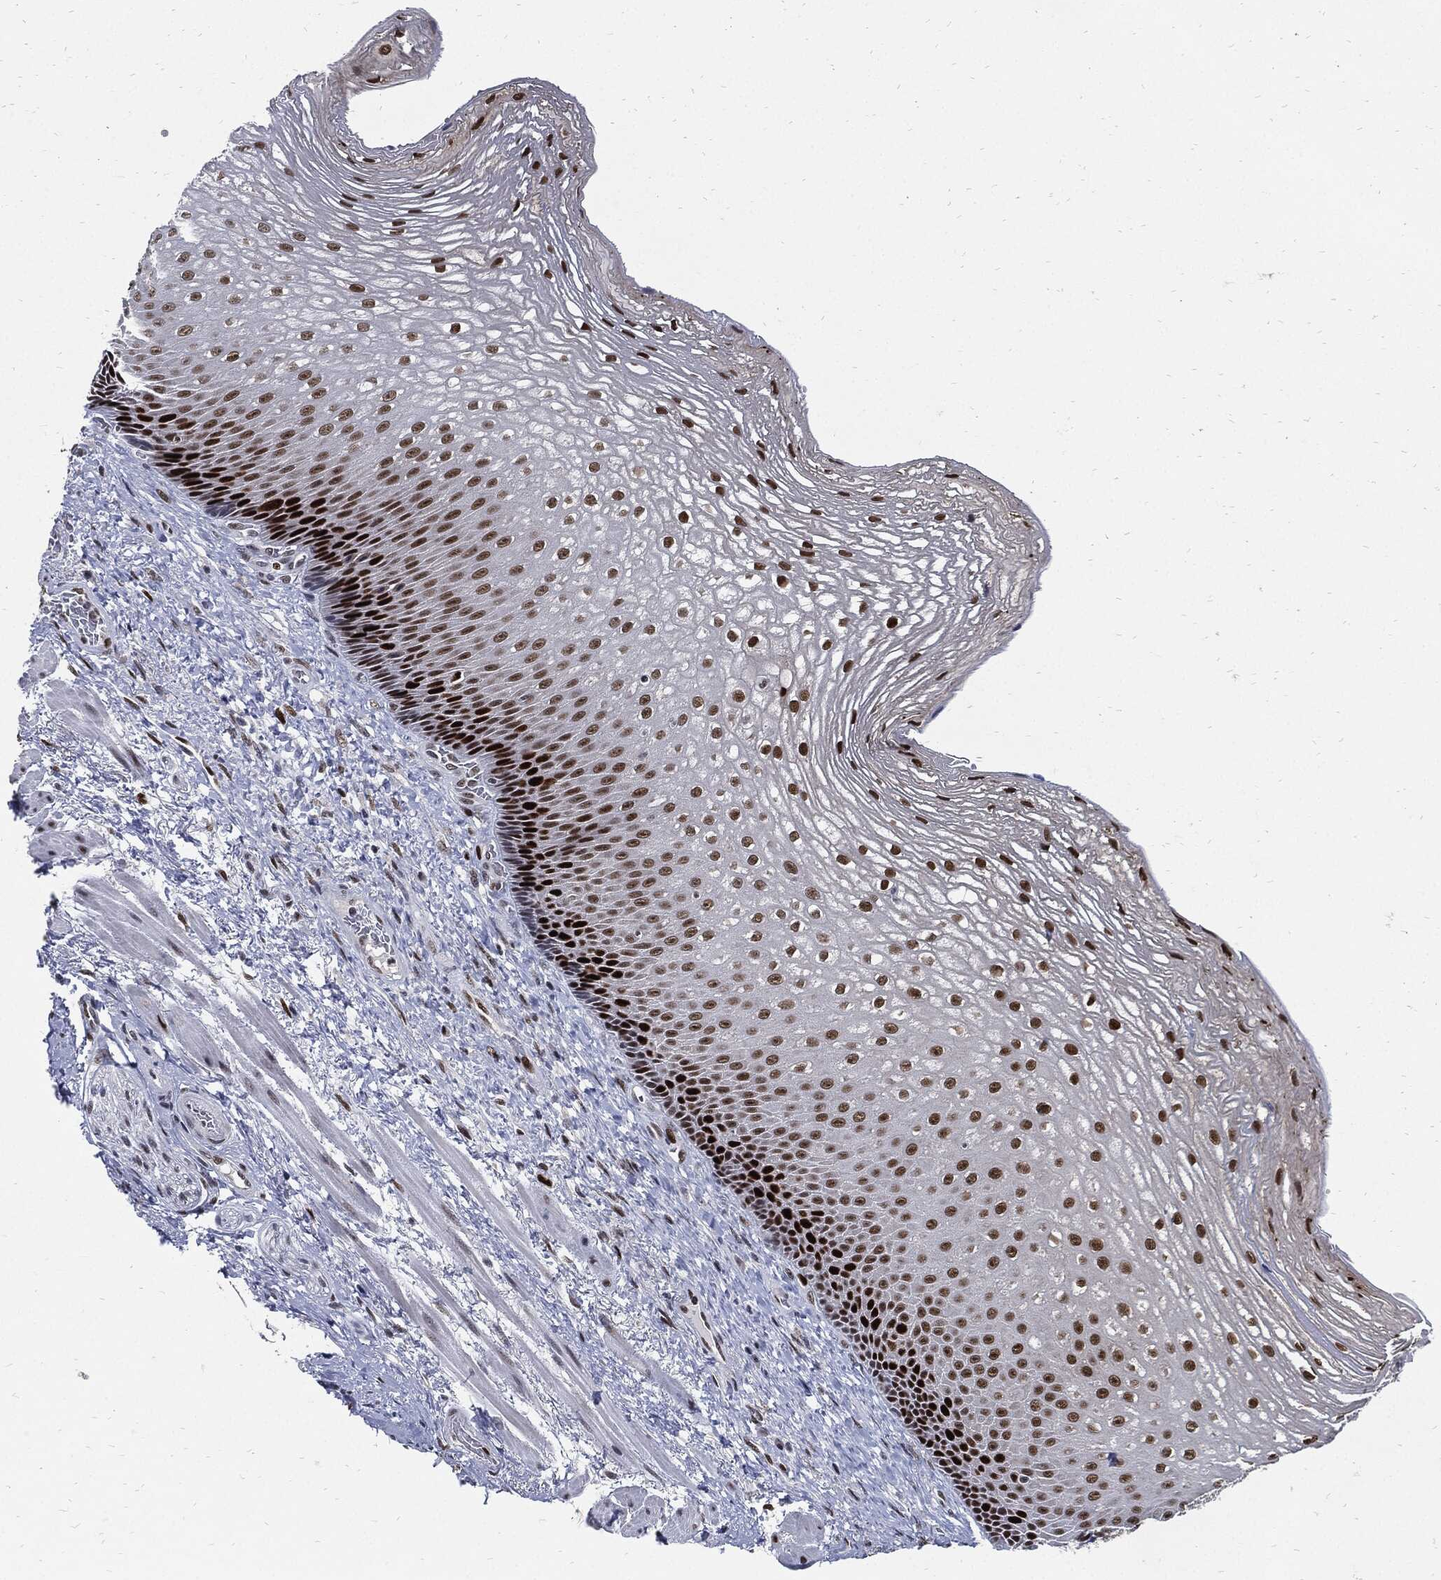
{"staining": {"intensity": "strong", "quantity": "25%-75%", "location": "nuclear"}, "tissue": "esophagus", "cell_type": "Squamous epithelial cells", "image_type": "normal", "snomed": [{"axis": "morphology", "description": "Normal tissue, NOS"}, {"axis": "topography", "description": "Esophagus"}], "caption": "Brown immunohistochemical staining in unremarkable human esophagus demonstrates strong nuclear staining in about 25%-75% of squamous epithelial cells.", "gene": "NBN", "patient": {"sex": "male", "age": 63}}